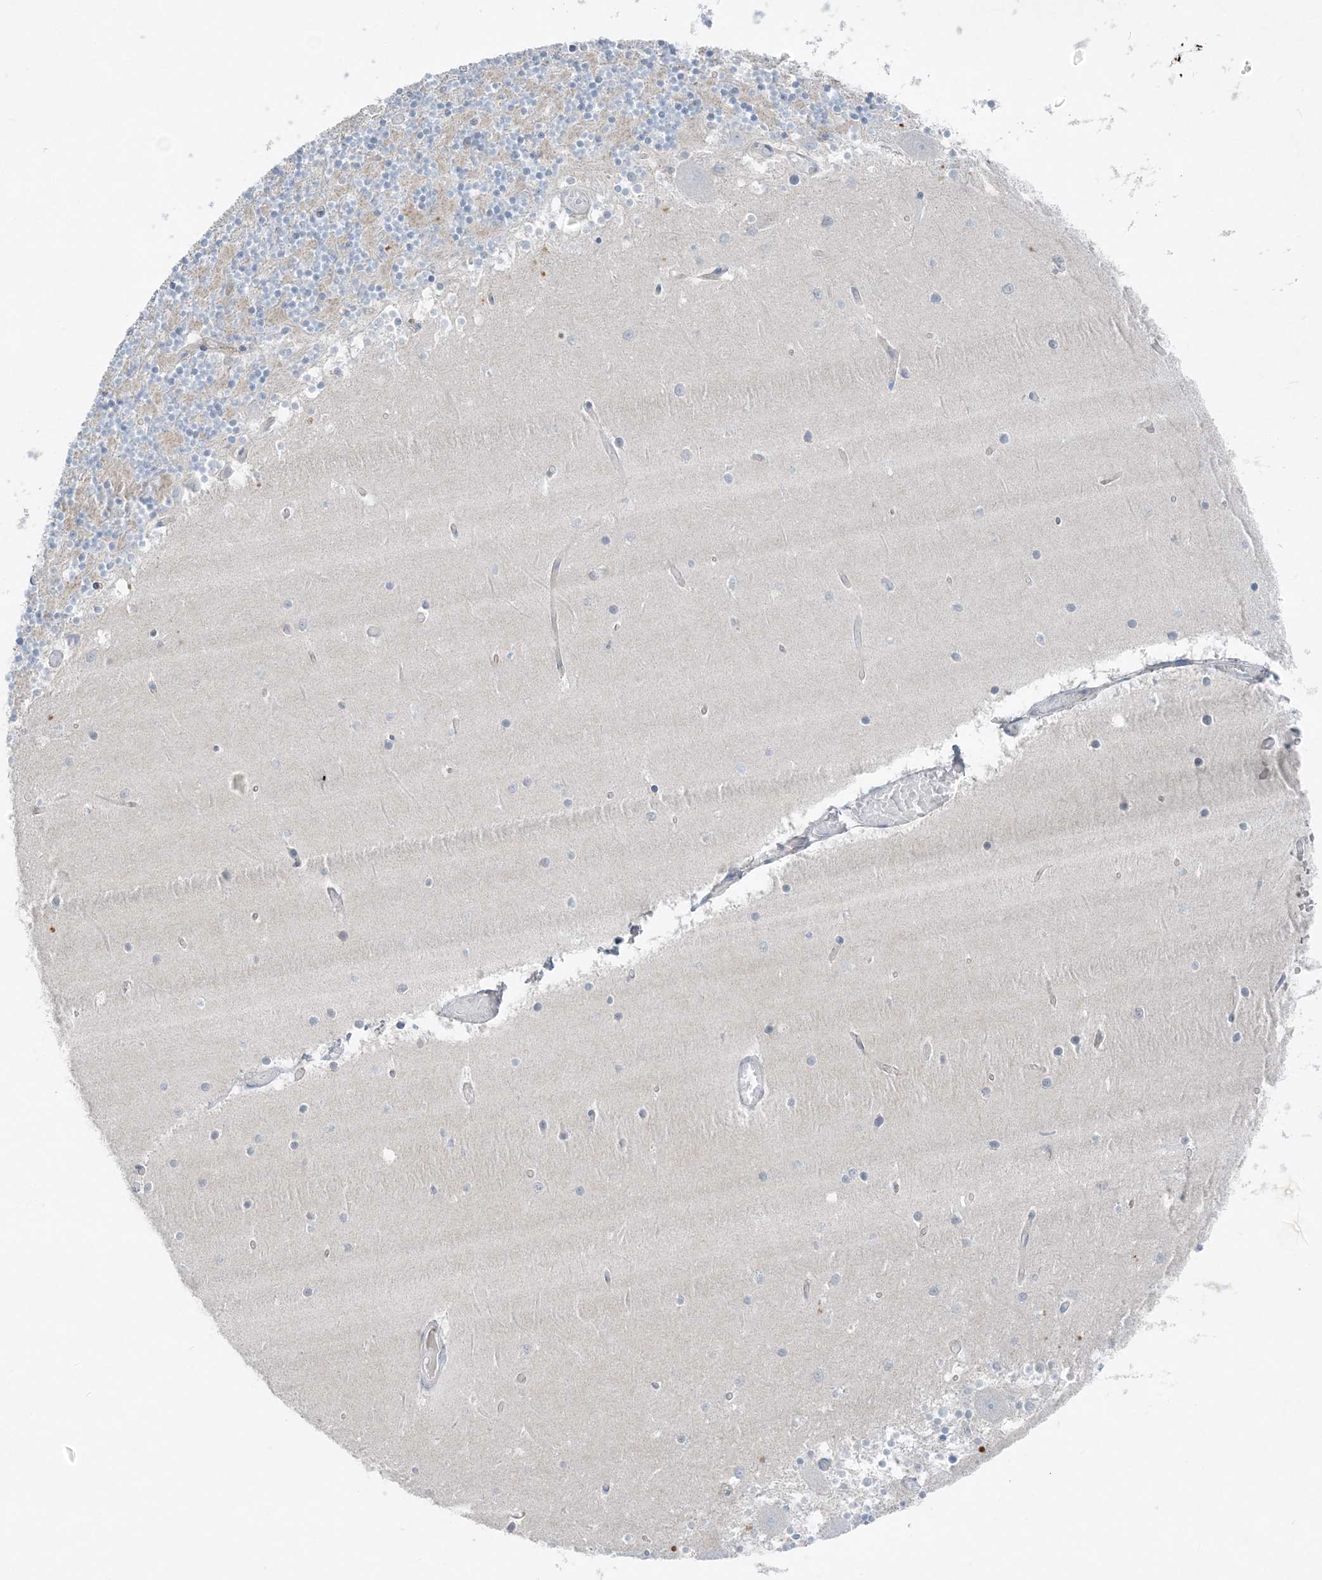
{"staining": {"intensity": "negative", "quantity": "none", "location": "none"}, "tissue": "cerebellum", "cell_type": "Cells in granular layer", "image_type": "normal", "snomed": [{"axis": "morphology", "description": "Normal tissue, NOS"}, {"axis": "topography", "description": "Cerebellum"}], "caption": "Cerebellum was stained to show a protein in brown. There is no significant staining in cells in granular layer. The staining is performed using DAB (3,3'-diaminobenzidine) brown chromogen with nuclei counter-stained in using hematoxylin.", "gene": "ATP11A", "patient": {"sex": "female", "age": 28}}